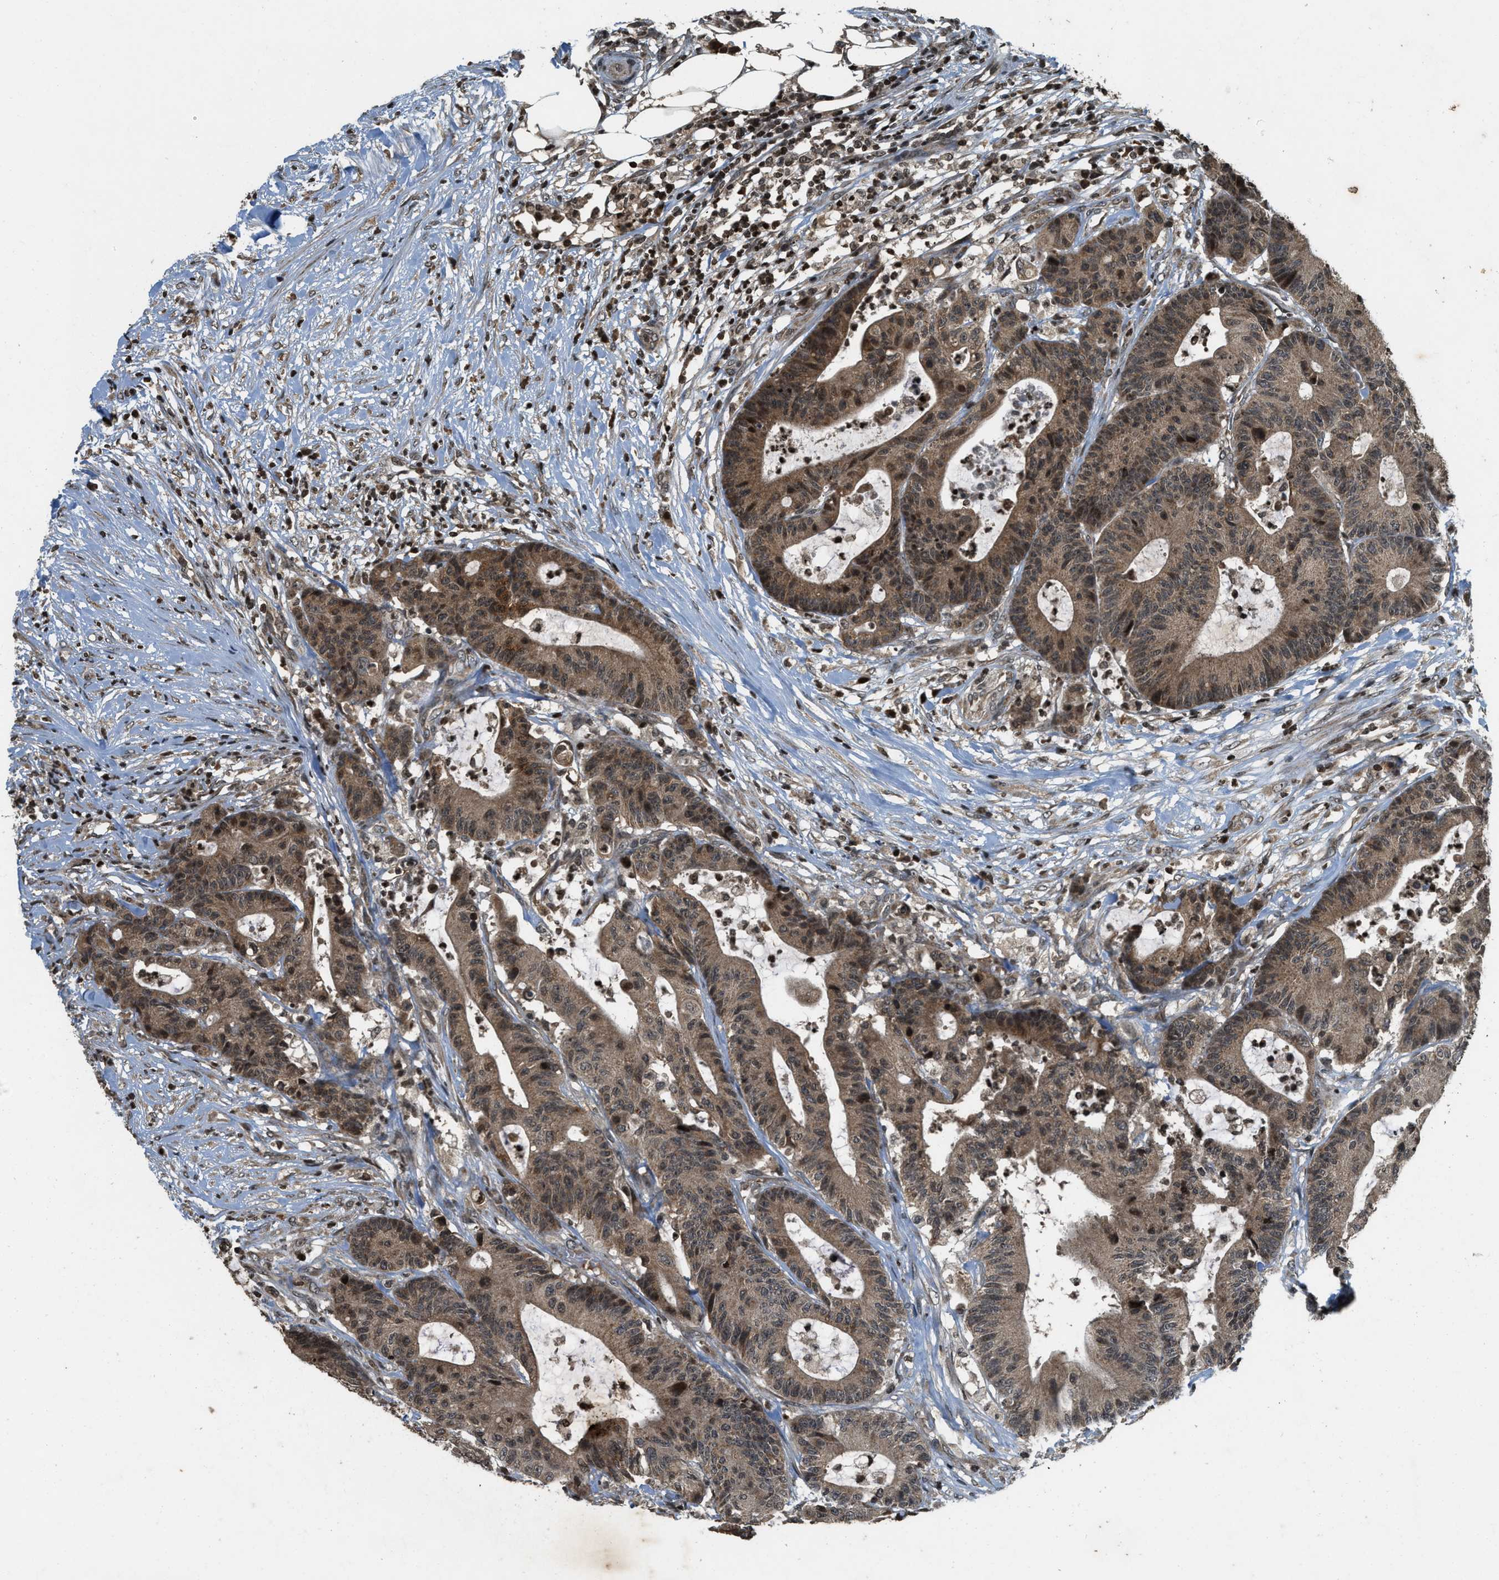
{"staining": {"intensity": "moderate", "quantity": ">75%", "location": "cytoplasmic/membranous,nuclear"}, "tissue": "colorectal cancer", "cell_type": "Tumor cells", "image_type": "cancer", "snomed": [{"axis": "morphology", "description": "Adenocarcinoma, NOS"}, {"axis": "topography", "description": "Colon"}], "caption": "This image demonstrates IHC staining of human colorectal adenocarcinoma, with medium moderate cytoplasmic/membranous and nuclear positivity in about >75% of tumor cells.", "gene": "SIAH1", "patient": {"sex": "female", "age": 84}}